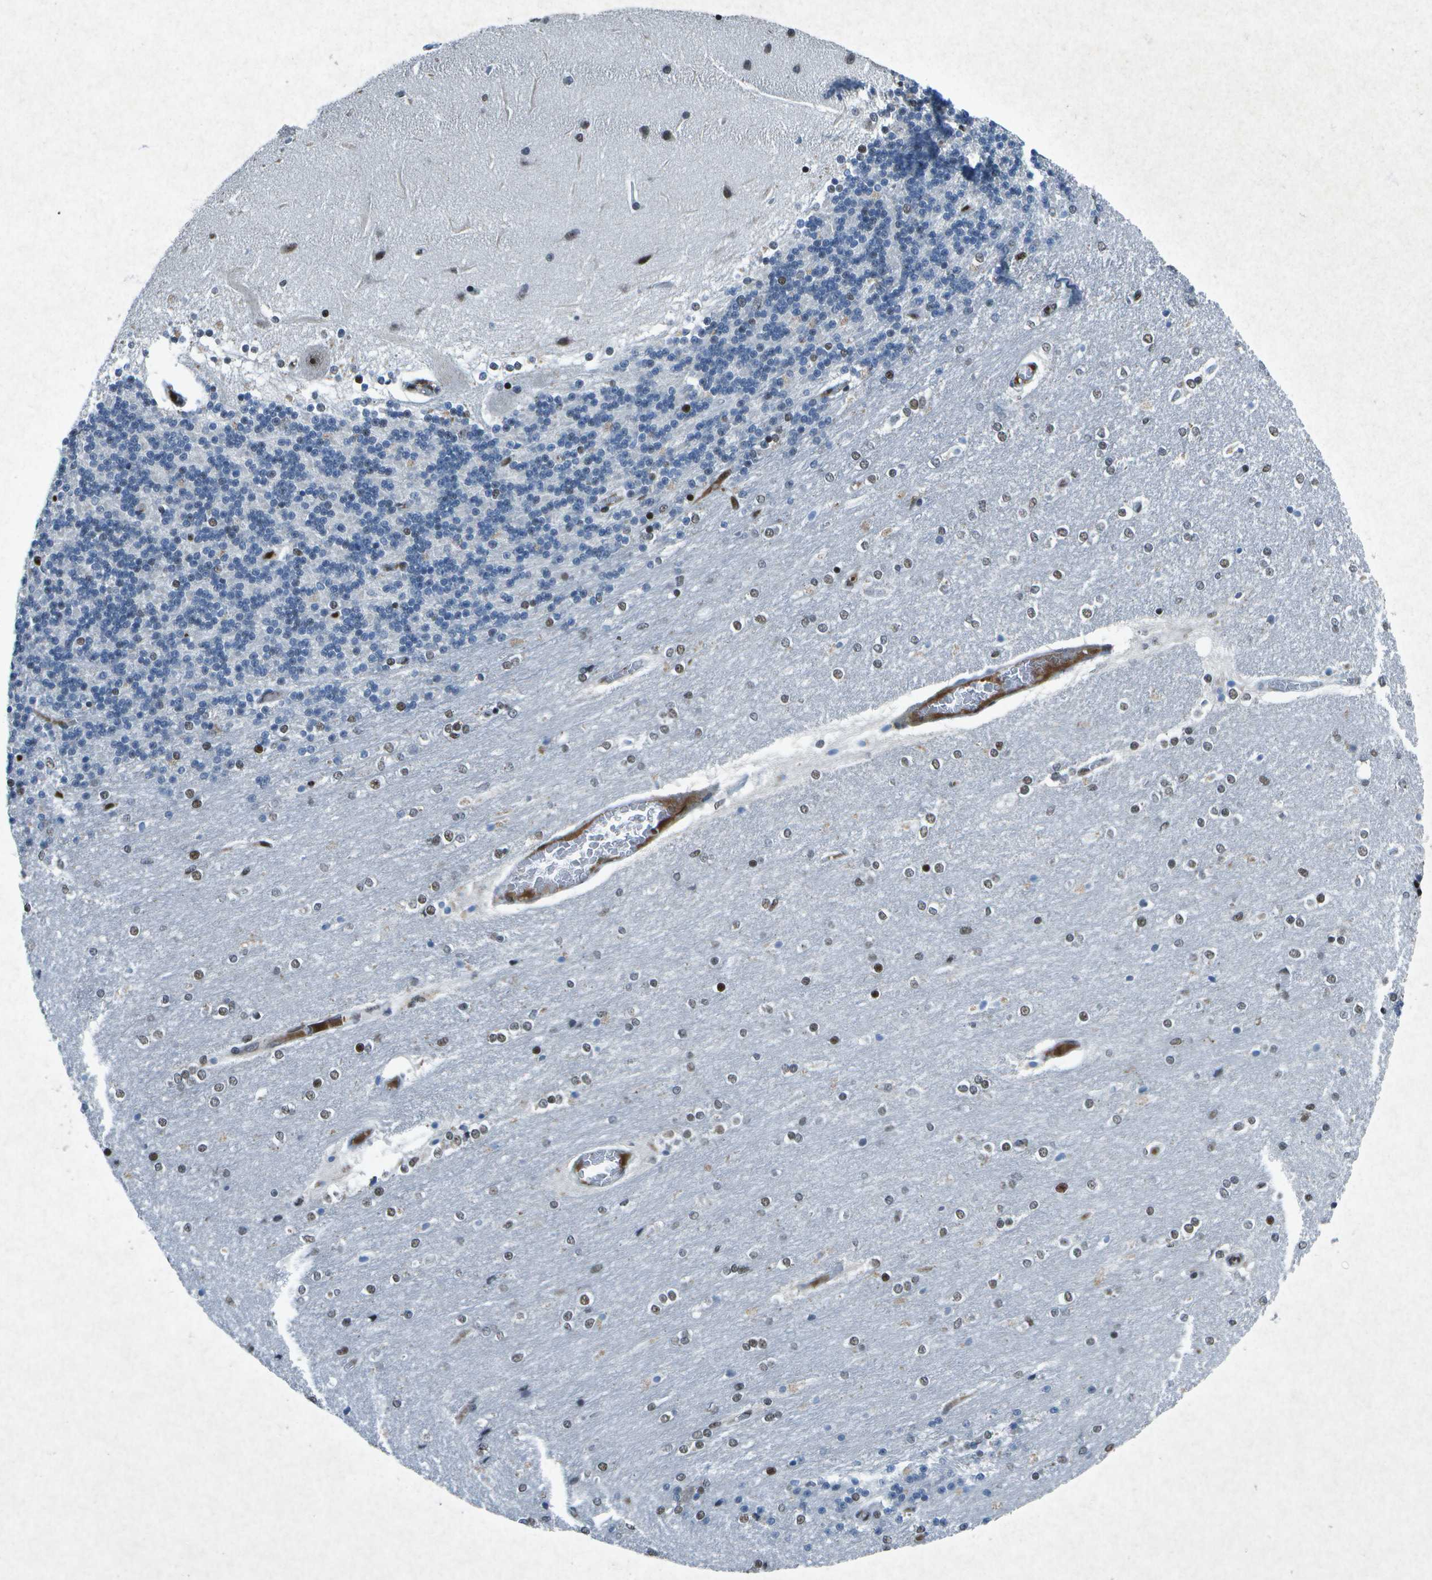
{"staining": {"intensity": "strong", "quantity": "<25%", "location": "nuclear"}, "tissue": "cerebellum", "cell_type": "Cells in granular layer", "image_type": "normal", "snomed": [{"axis": "morphology", "description": "Normal tissue, NOS"}, {"axis": "topography", "description": "Cerebellum"}], "caption": "About <25% of cells in granular layer in normal cerebellum exhibit strong nuclear protein positivity as visualized by brown immunohistochemical staining.", "gene": "MTA2", "patient": {"sex": "female", "age": 54}}